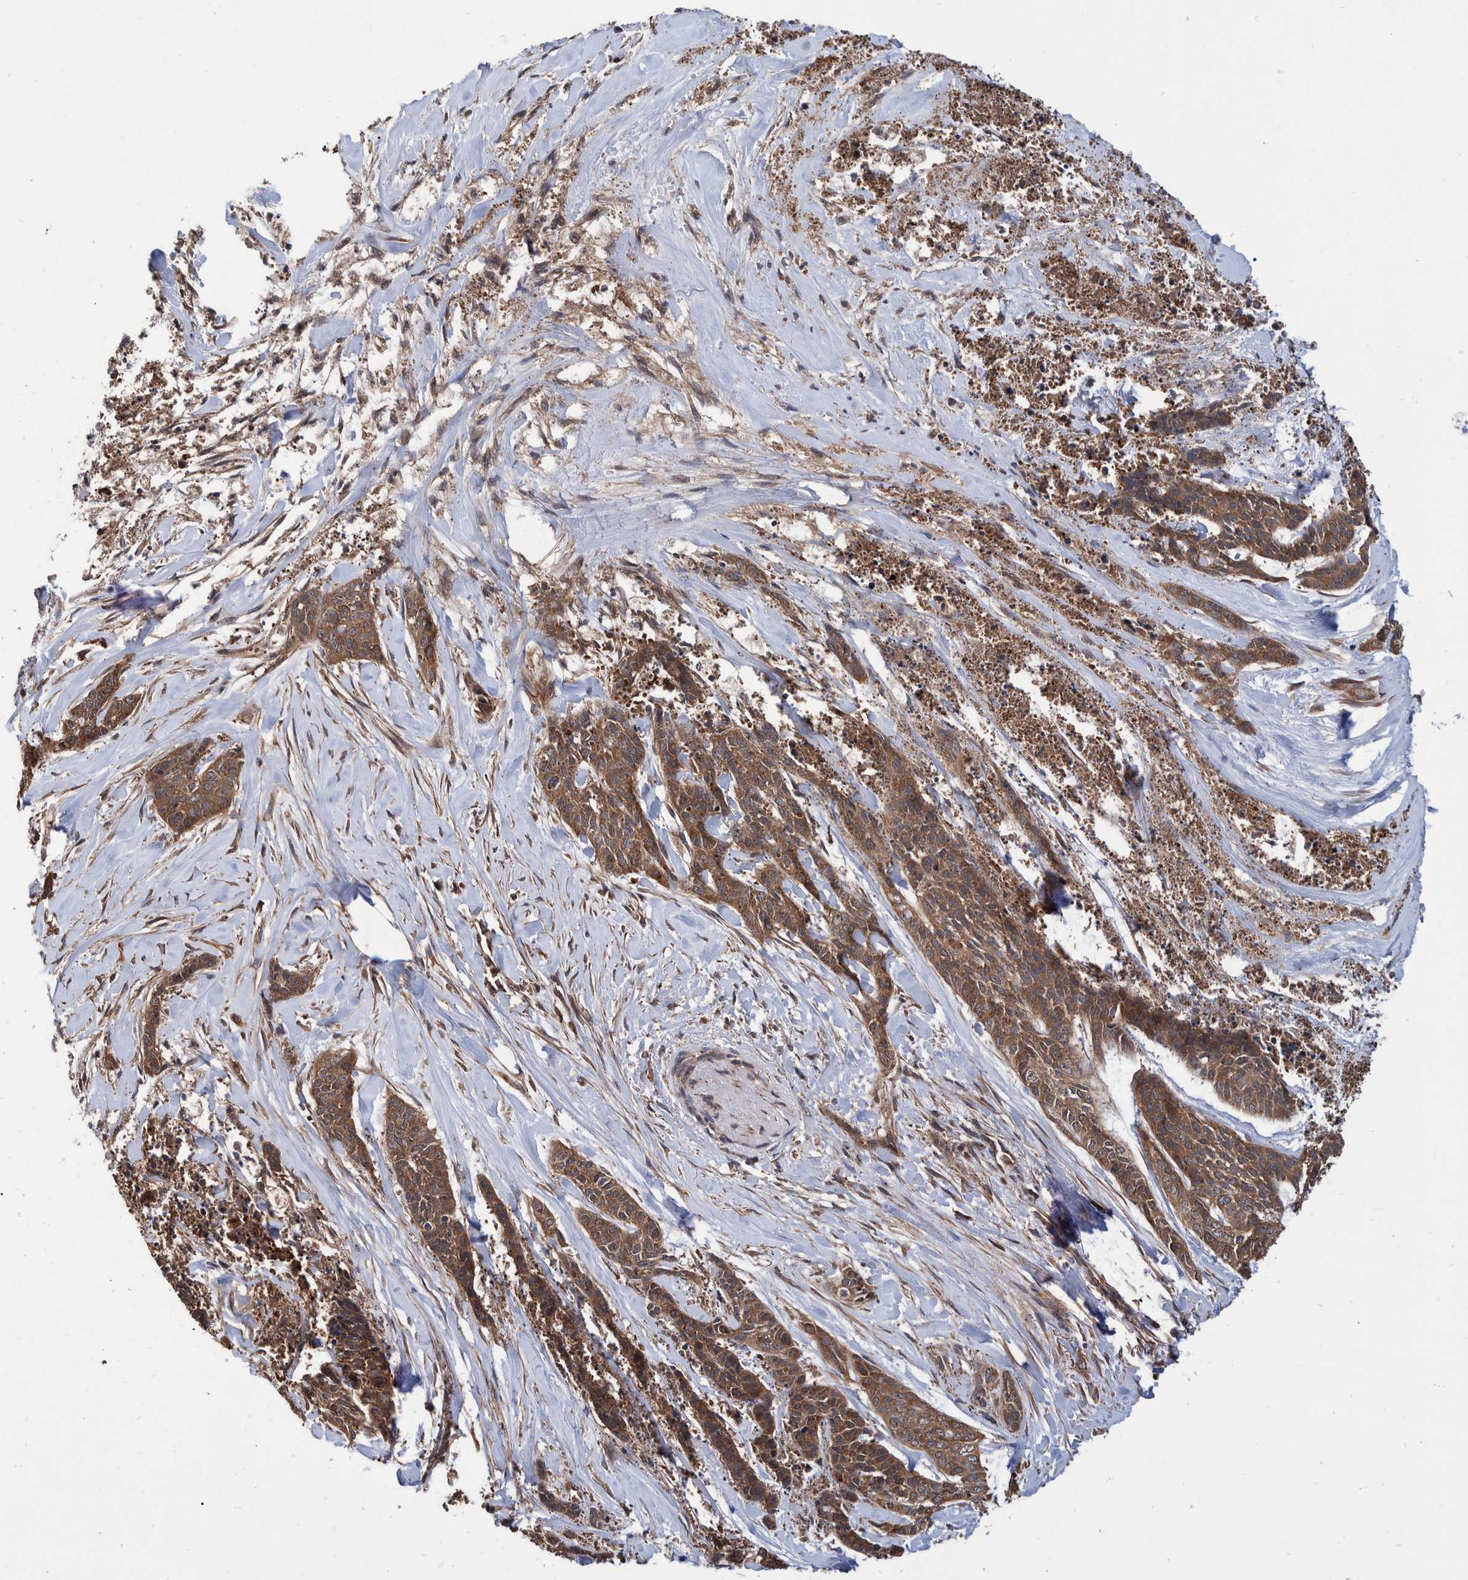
{"staining": {"intensity": "moderate", "quantity": ">75%", "location": "cytoplasmic/membranous"}, "tissue": "skin cancer", "cell_type": "Tumor cells", "image_type": "cancer", "snomed": [{"axis": "morphology", "description": "Basal cell carcinoma"}, {"axis": "topography", "description": "Skin"}], "caption": "The micrograph reveals a brown stain indicating the presence of a protein in the cytoplasmic/membranous of tumor cells in basal cell carcinoma (skin).", "gene": "VBP1", "patient": {"sex": "female", "age": 64}}